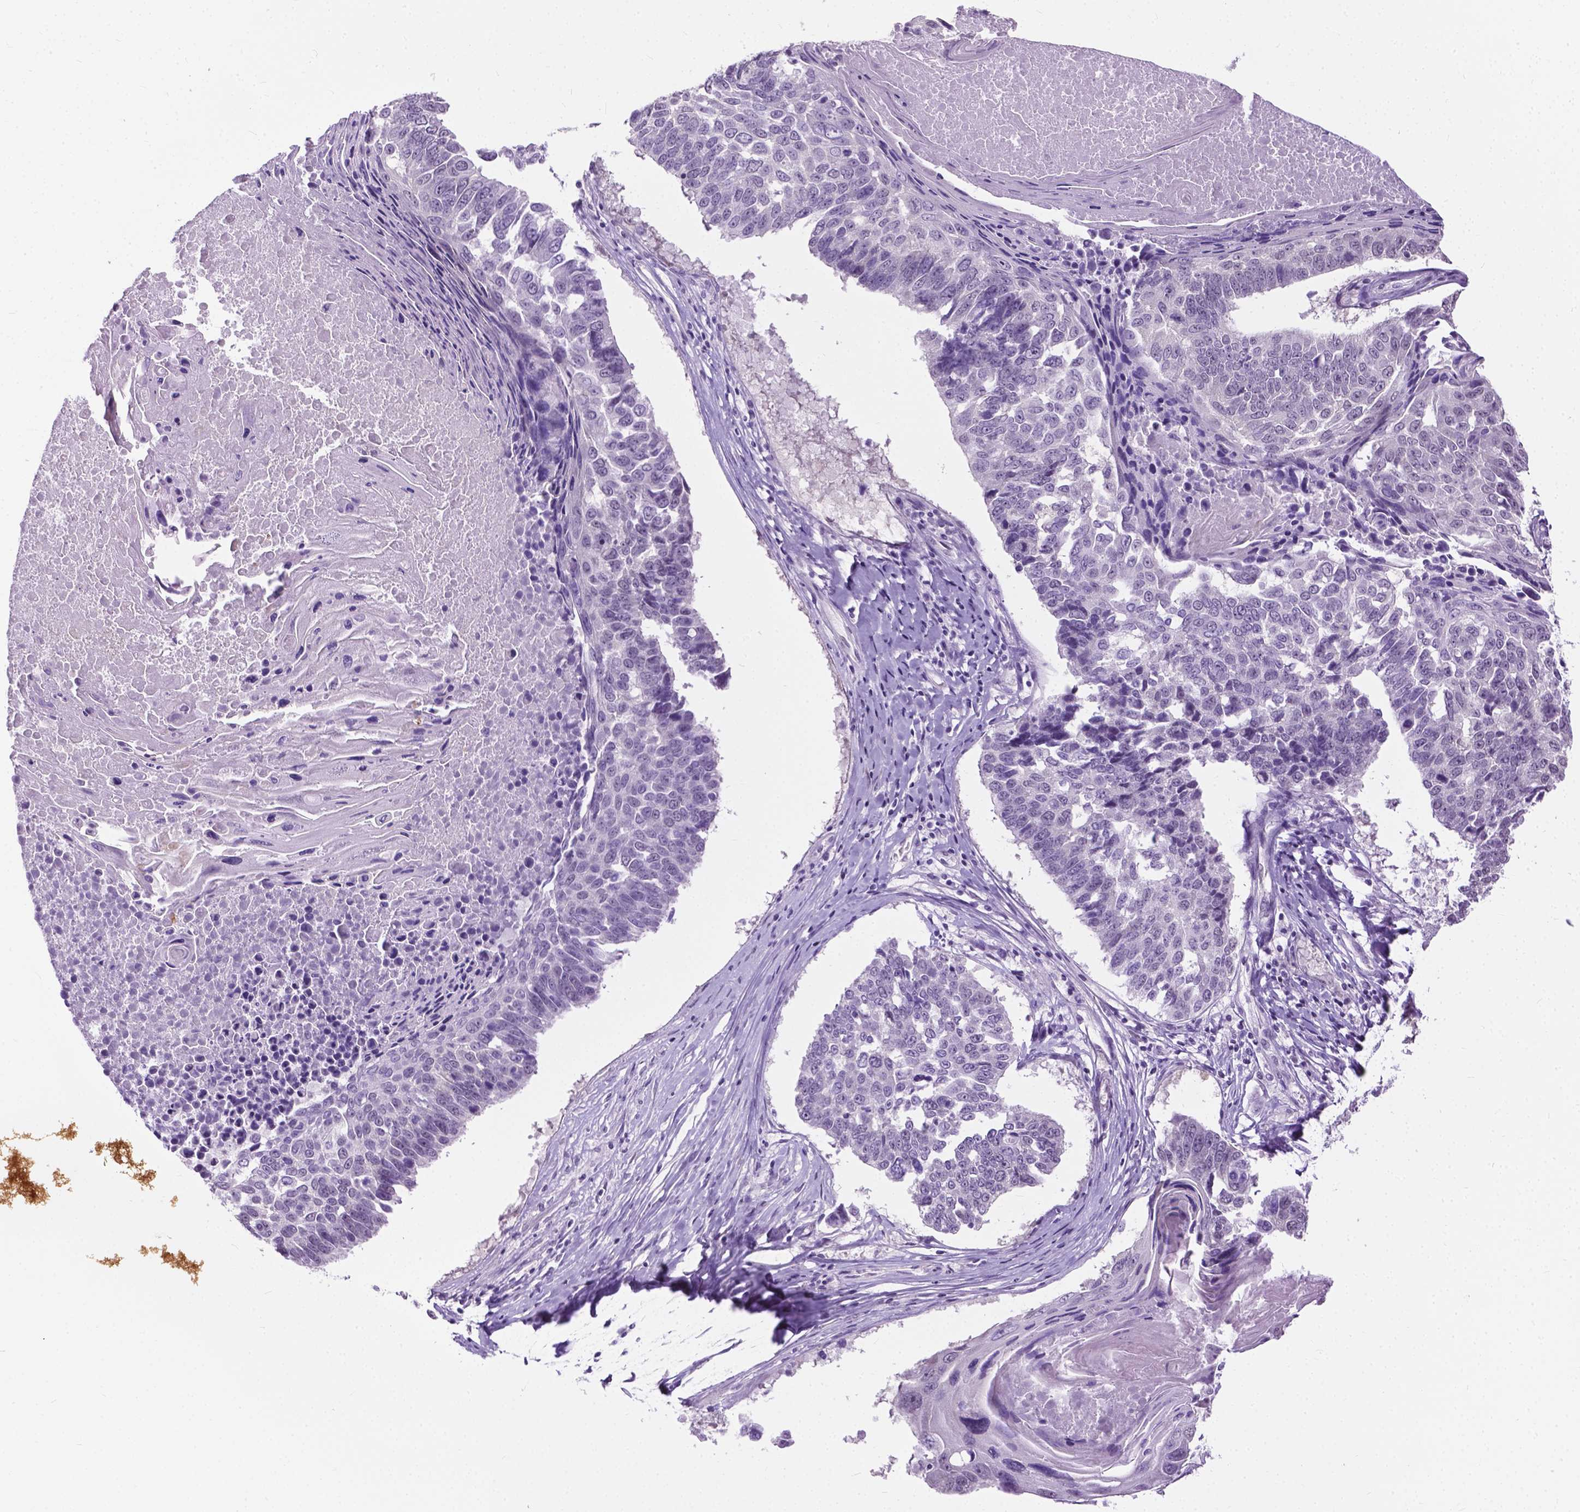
{"staining": {"intensity": "negative", "quantity": "none", "location": "none"}, "tissue": "lung cancer", "cell_type": "Tumor cells", "image_type": "cancer", "snomed": [{"axis": "morphology", "description": "Squamous cell carcinoma, NOS"}, {"axis": "topography", "description": "Lung"}], "caption": "Lung cancer stained for a protein using IHC shows no positivity tumor cells.", "gene": "GPR37L1", "patient": {"sex": "male", "age": 73}}